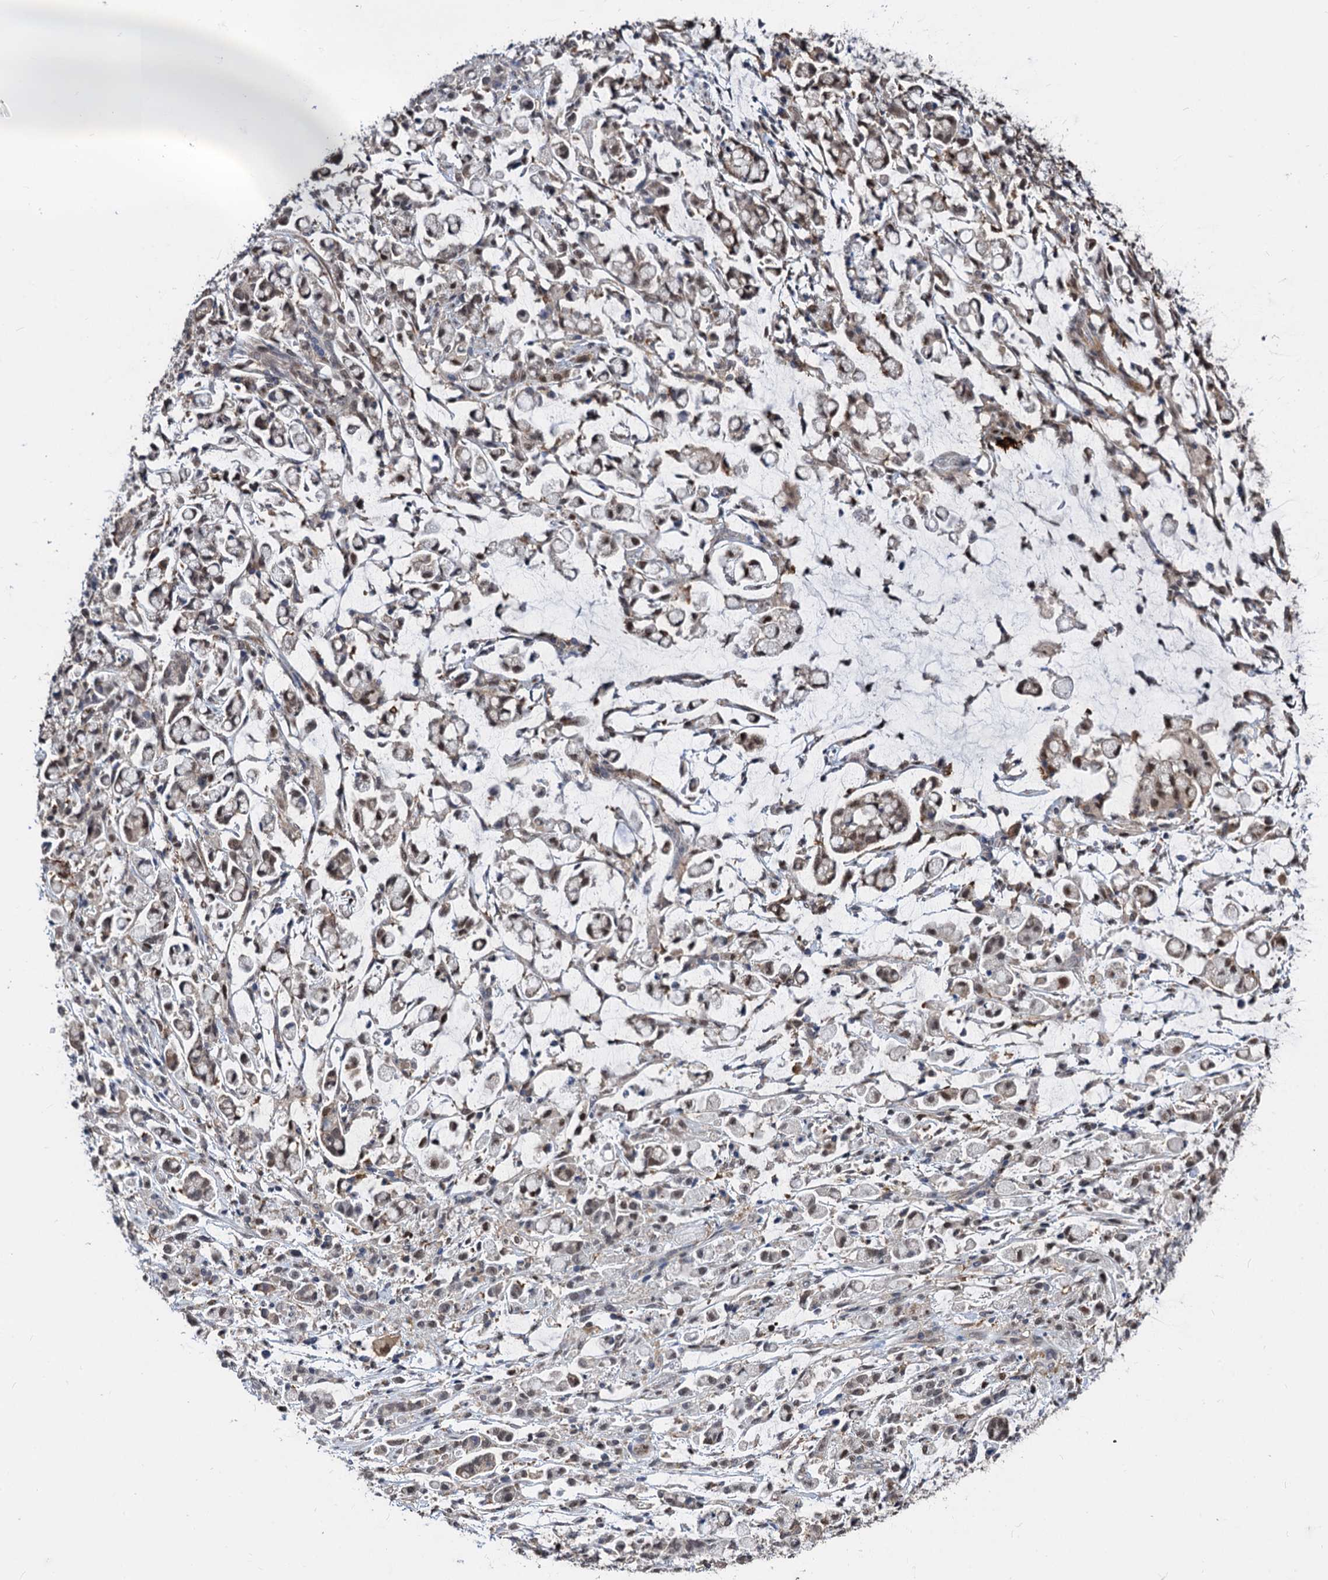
{"staining": {"intensity": "moderate", "quantity": "25%-75%", "location": "nuclear"}, "tissue": "stomach cancer", "cell_type": "Tumor cells", "image_type": "cancer", "snomed": [{"axis": "morphology", "description": "Adenocarcinoma, NOS"}, {"axis": "topography", "description": "Stomach"}], "caption": "IHC photomicrograph of human adenocarcinoma (stomach) stained for a protein (brown), which demonstrates medium levels of moderate nuclear staining in approximately 25%-75% of tumor cells.", "gene": "PSMD4", "patient": {"sex": "female", "age": 60}}